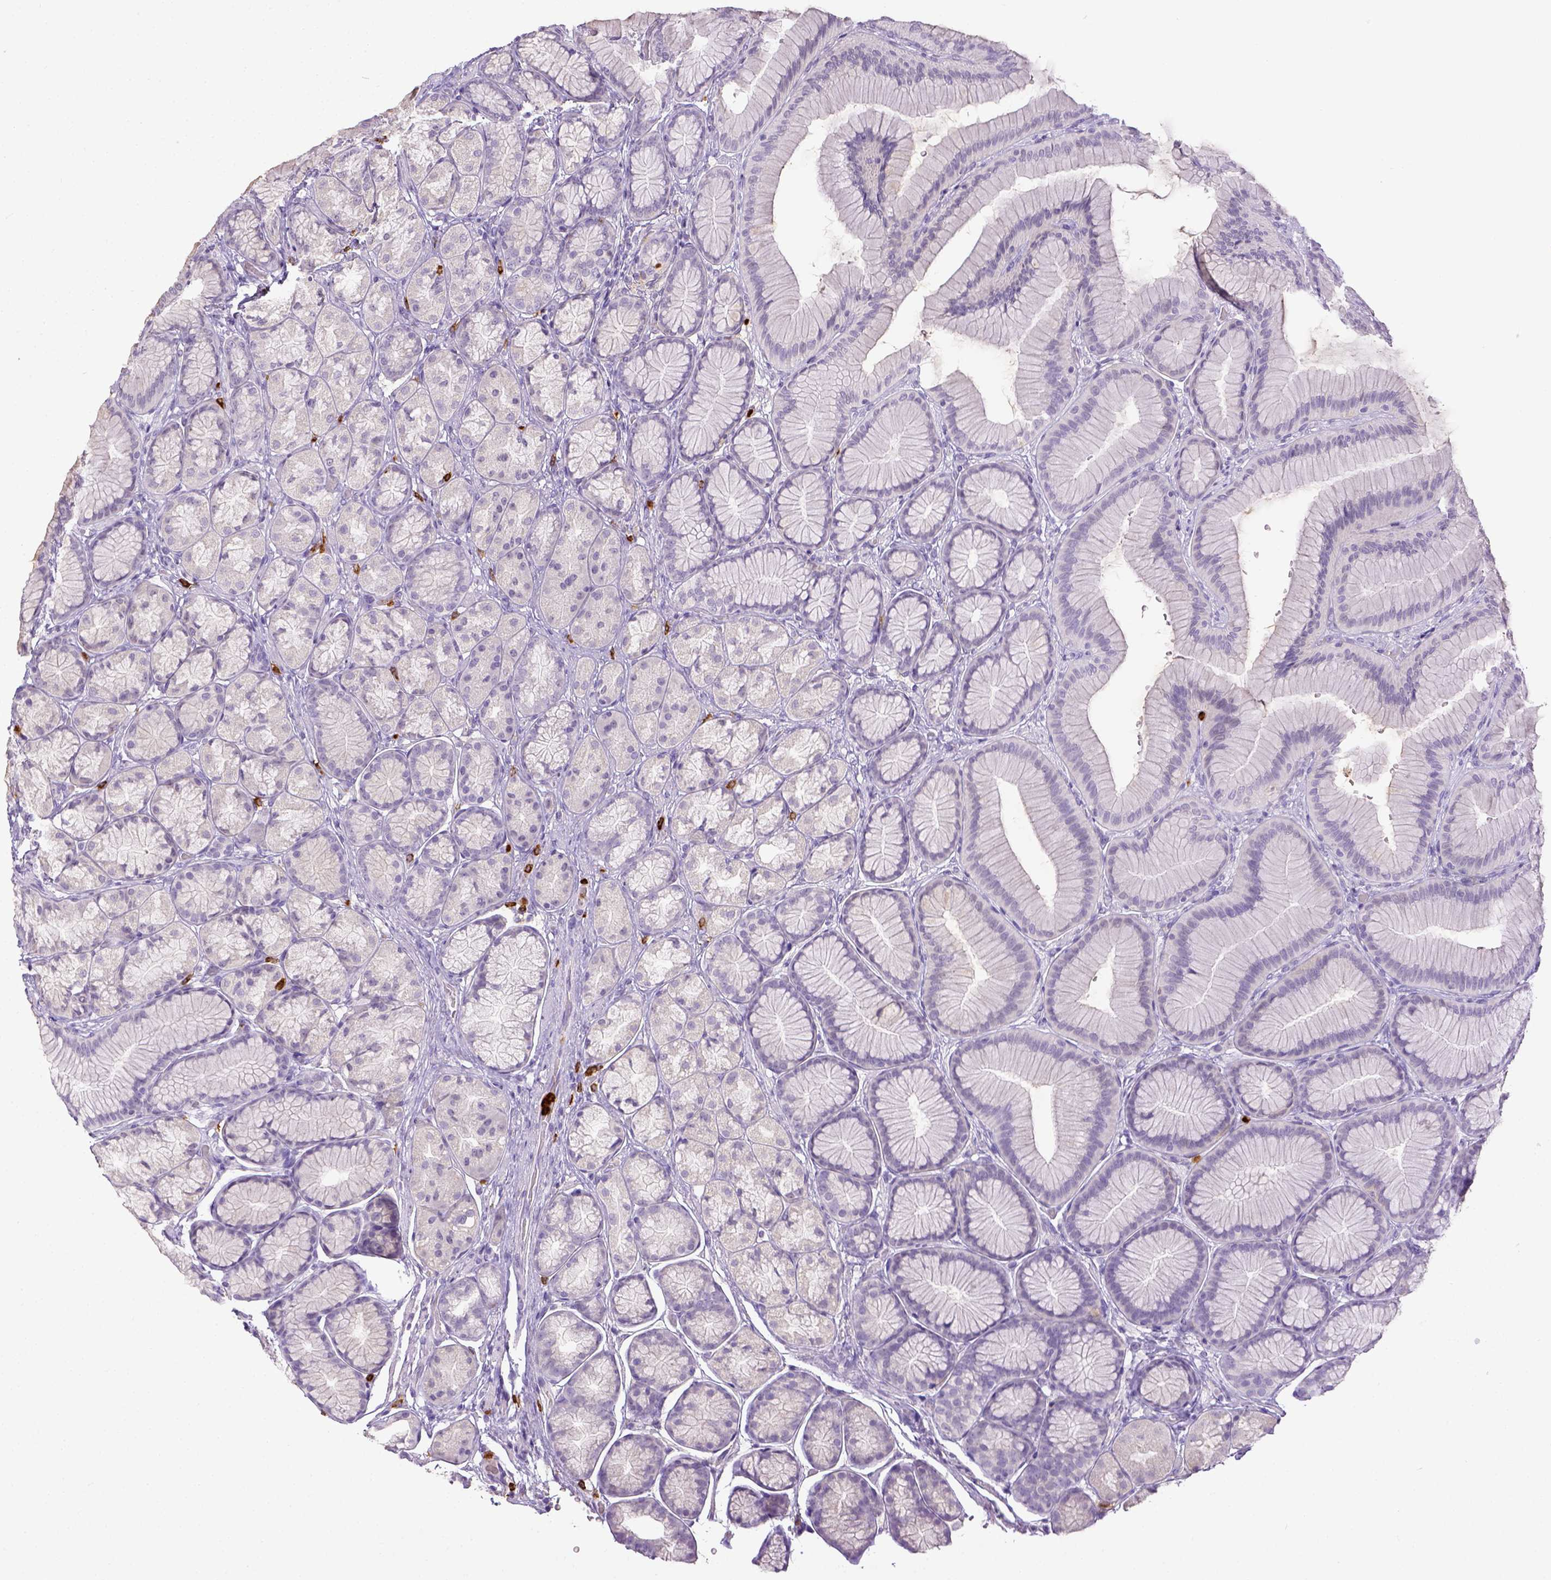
{"staining": {"intensity": "negative", "quantity": "none", "location": "none"}, "tissue": "stomach", "cell_type": "Glandular cells", "image_type": "normal", "snomed": [{"axis": "morphology", "description": "Normal tissue, NOS"}, {"axis": "morphology", "description": "Adenocarcinoma, NOS"}, {"axis": "morphology", "description": "Adenocarcinoma, High grade"}, {"axis": "topography", "description": "Stomach, upper"}, {"axis": "topography", "description": "Stomach"}], "caption": "The IHC histopathology image has no significant staining in glandular cells of stomach. (Immunohistochemistry (ihc), brightfield microscopy, high magnification).", "gene": "ITGAM", "patient": {"sex": "female", "age": 65}}